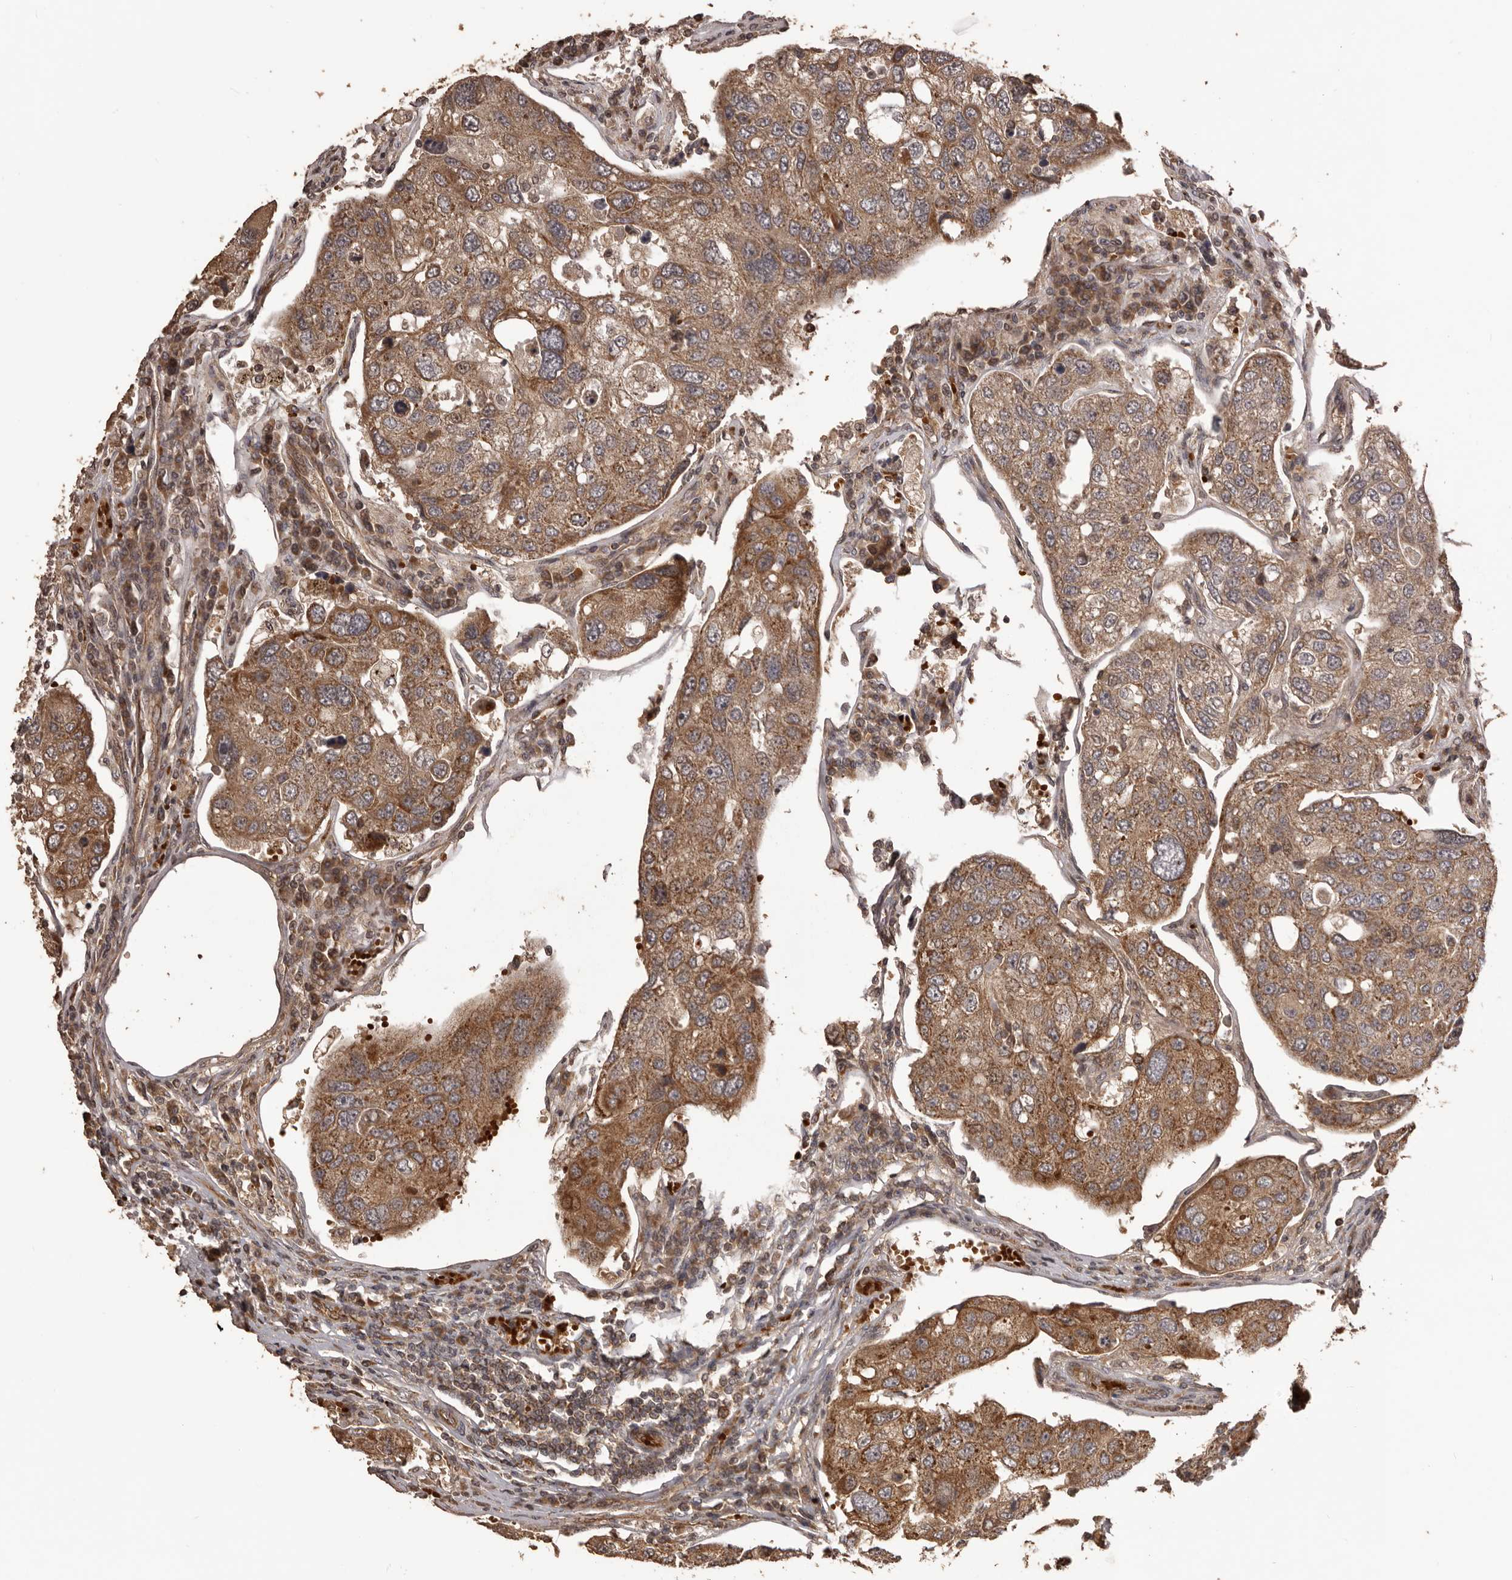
{"staining": {"intensity": "moderate", "quantity": ">75%", "location": "cytoplasmic/membranous"}, "tissue": "urothelial cancer", "cell_type": "Tumor cells", "image_type": "cancer", "snomed": [{"axis": "morphology", "description": "Urothelial carcinoma, High grade"}, {"axis": "topography", "description": "Lymph node"}, {"axis": "topography", "description": "Urinary bladder"}], "caption": "Protein expression analysis of urothelial cancer shows moderate cytoplasmic/membranous expression in approximately >75% of tumor cells.", "gene": "QRSL1", "patient": {"sex": "male", "age": 51}}